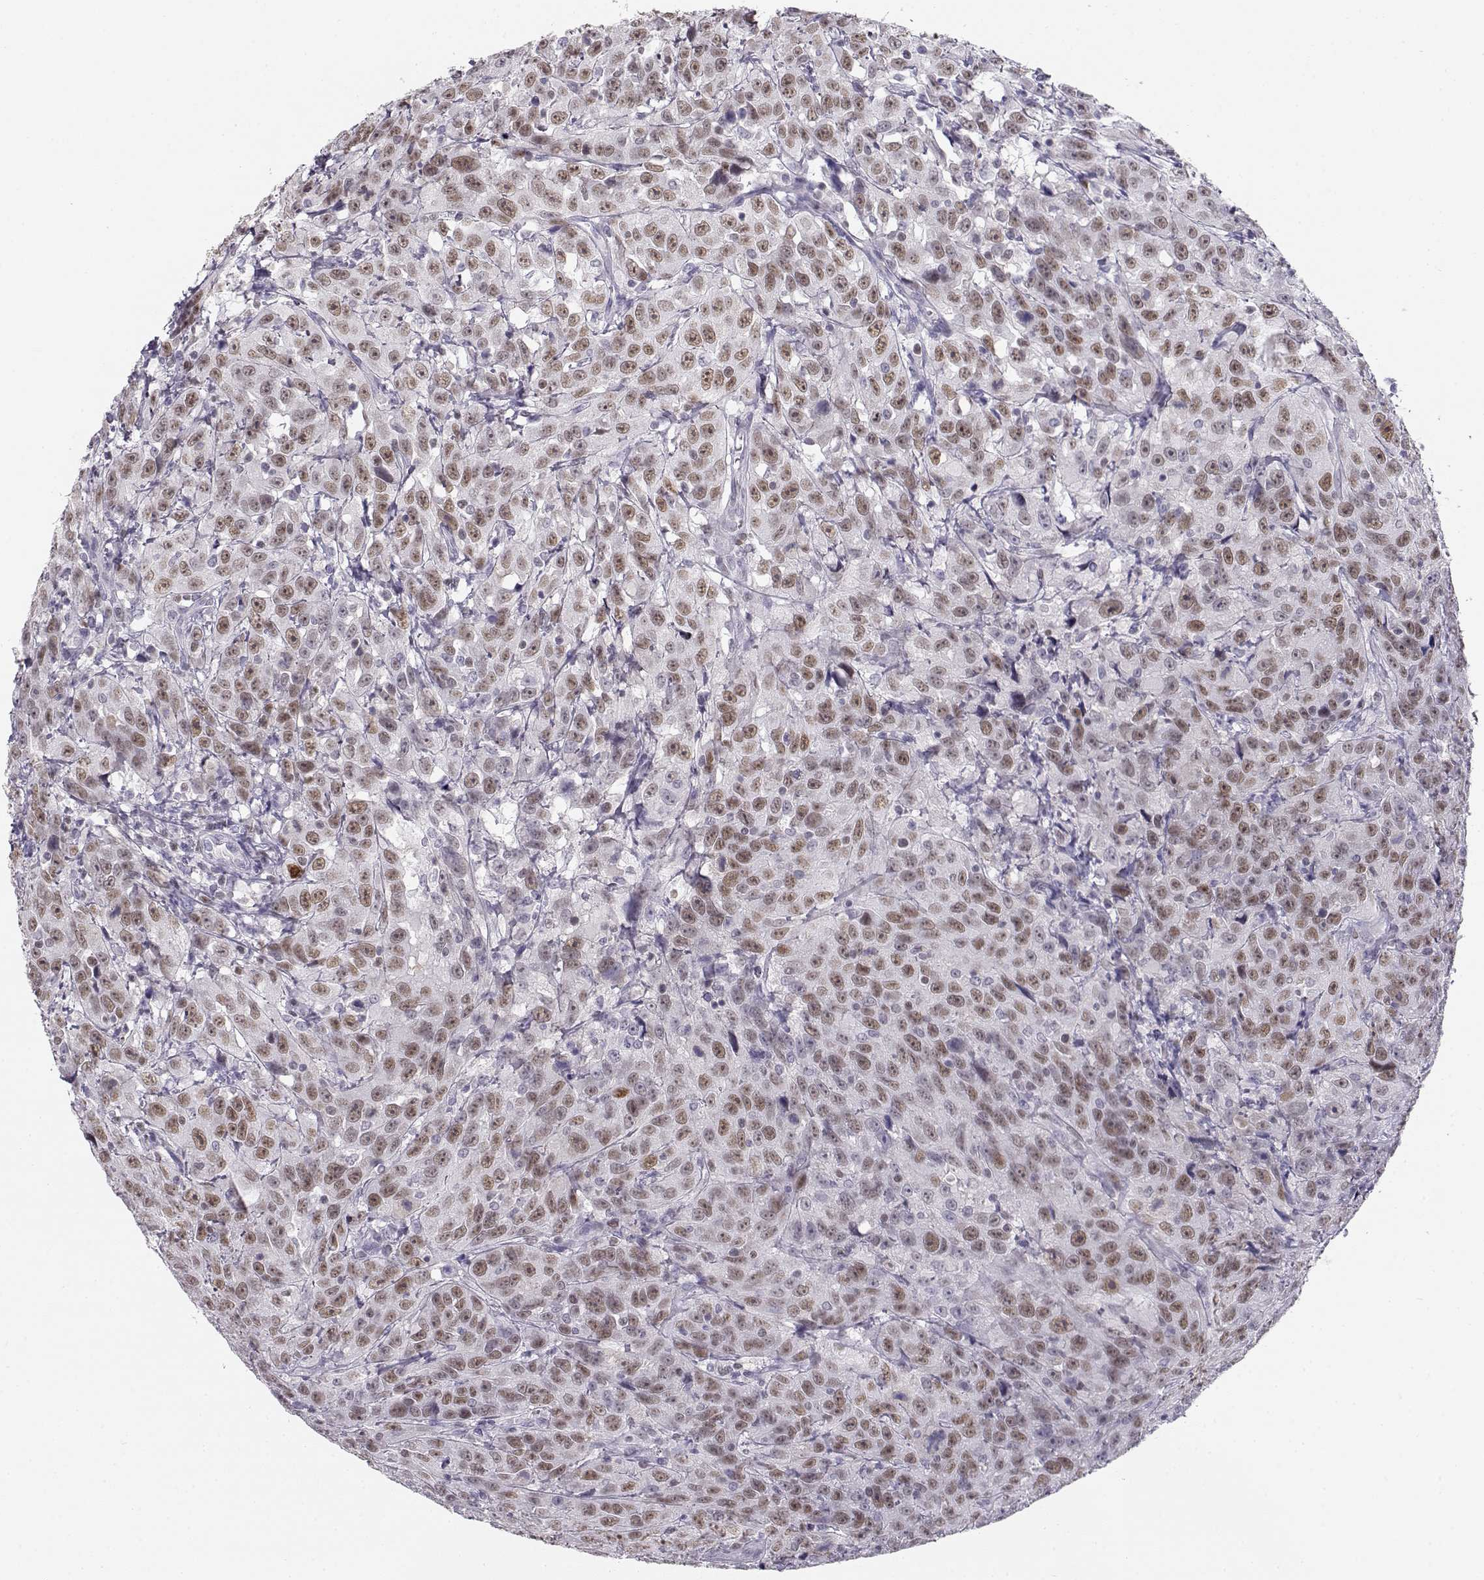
{"staining": {"intensity": "moderate", "quantity": "25%-75%", "location": "nuclear"}, "tissue": "urothelial cancer", "cell_type": "Tumor cells", "image_type": "cancer", "snomed": [{"axis": "morphology", "description": "Urothelial carcinoma, NOS"}, {"axis": "morphology", "description": "Urothelial carcinoma, High grade"}, {"axis": "topography", "description": "Urinary bladder"}], "caption": "Human urothelial carcinoma (high-grade) stained for a protein (brown) exhibits moderate nuclear positive positivity in approximately 25%-75% of tumor cells.", "gene": "OPN5", "patient": {"sex": "female", "age": 73}}